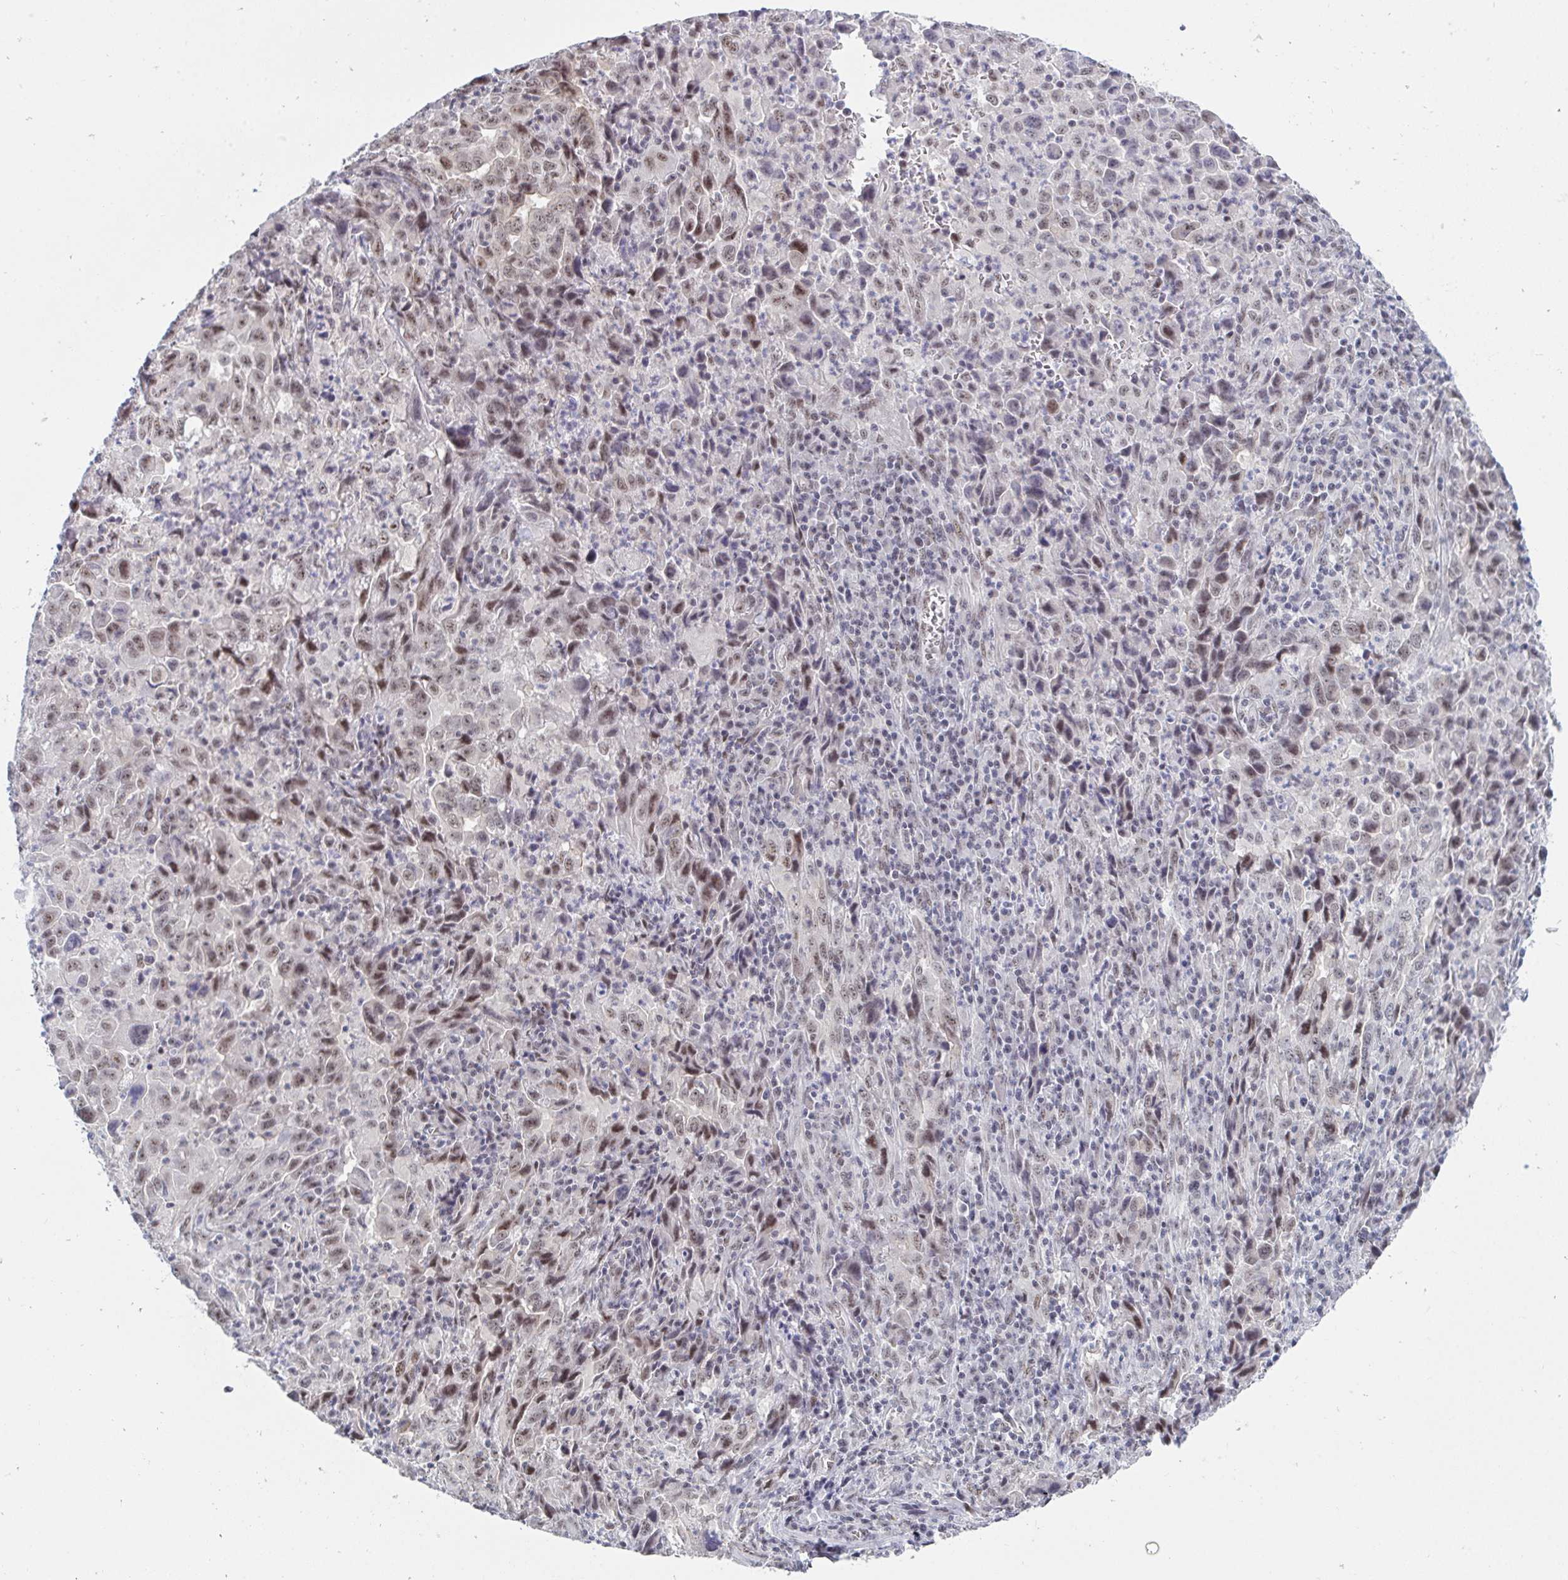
{"staining": {"intensity": "weak", "quantity": "25%-75%", "location": "nuclear"}, "tissue": "lung cancer", "cell_type": "Tumor cells", "image_type": "cancer", "snomed": [{"axis": "morphology", "description": "Adenocarcinoma, NOS"}, {"axis": "topography", "description": "Lung"}], "caption": "This is a histology image of immunohistochemistry (IHC) staining of lung cancer (adenocarcinoma), which shows weak staining in the nuclear of tumor cells.", "gene": "PRR14", "patient": {"sex": "male", "age": 67}}